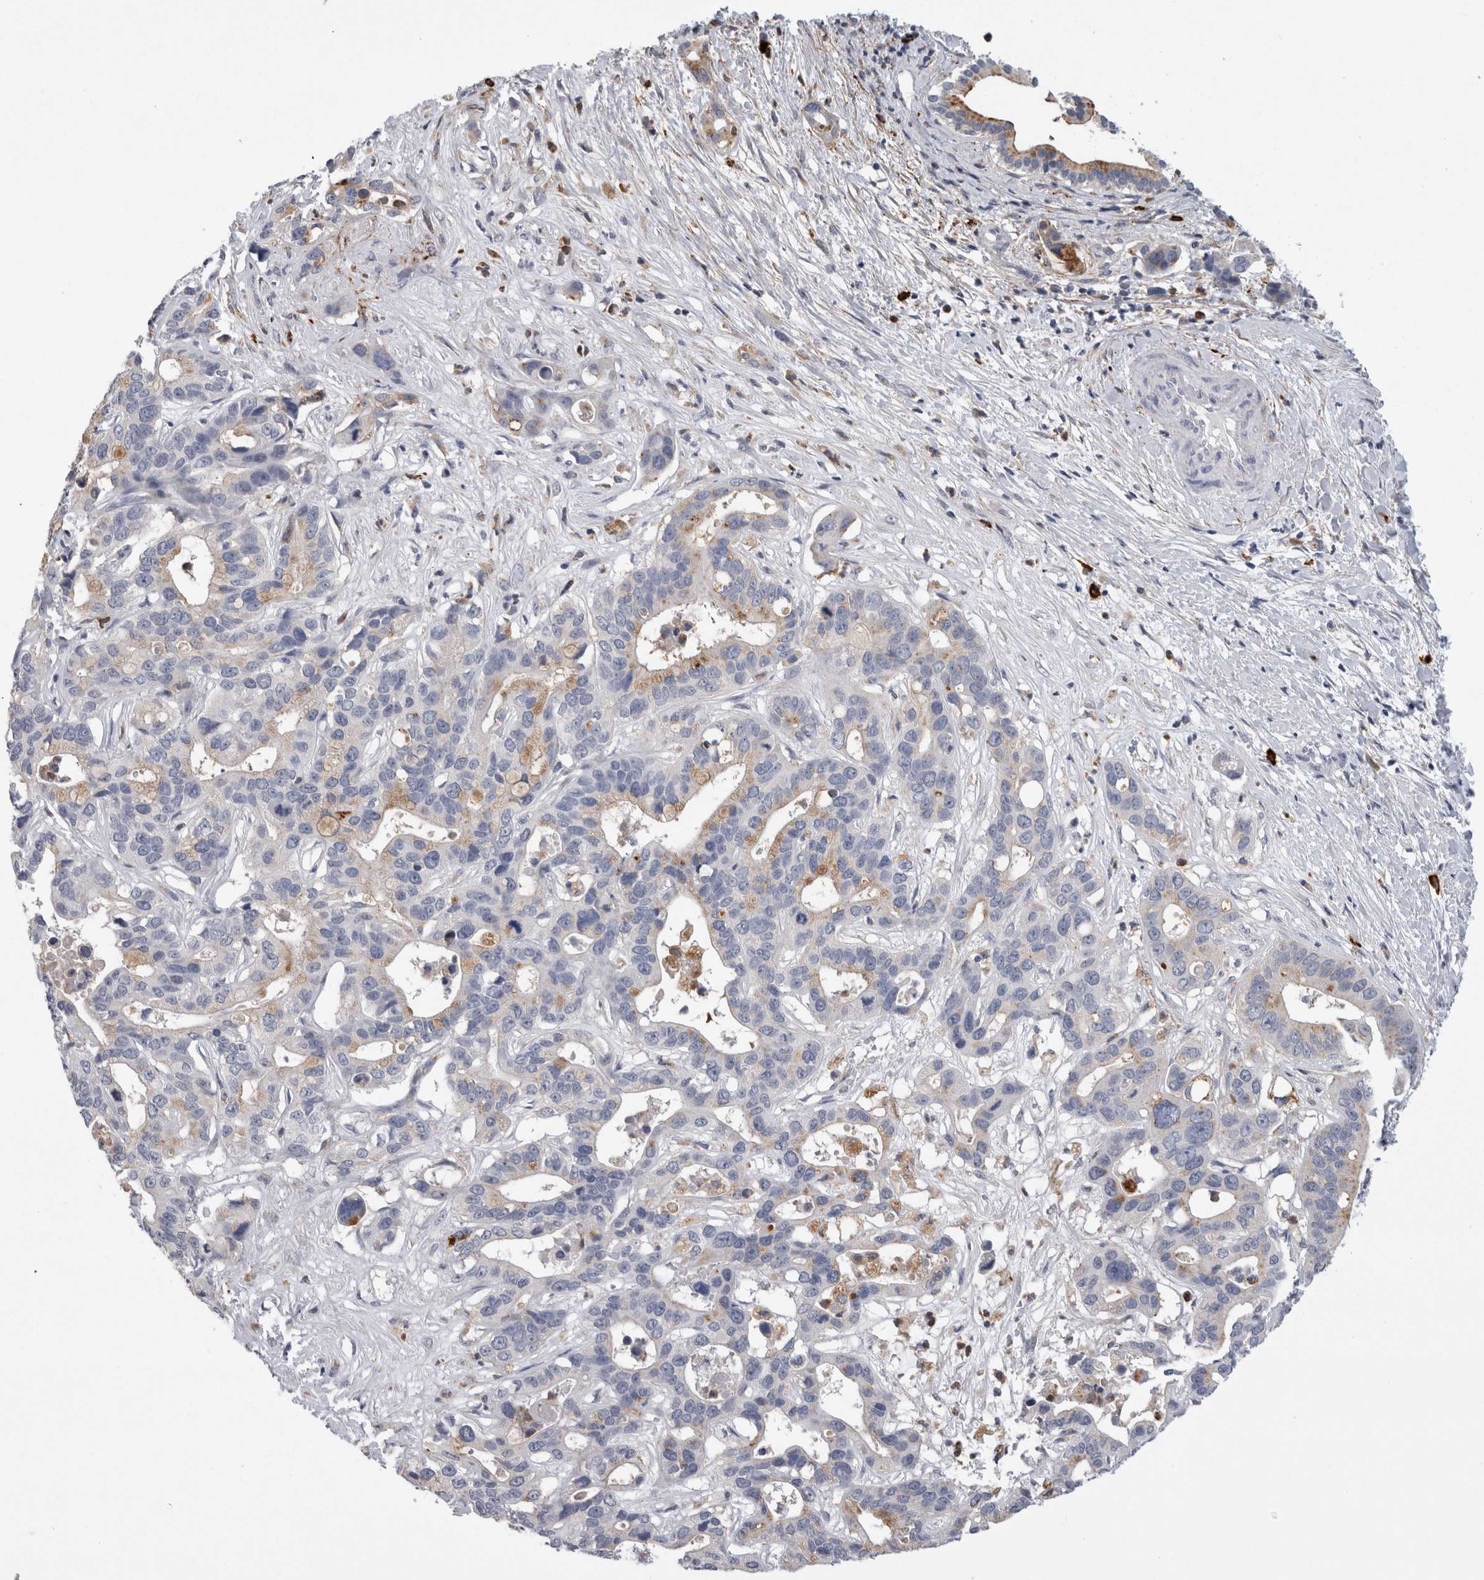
{"staining": {"intensity": "moderate", "quantity": "<25%", "location": "cytoplasmic/membranous"}, "tissue": "liver cancer", "cell_type": "Tumor cells", "image_type": "cancer", "snomed": [{"axis": "morphology", "description": "Cholangiocarcinoma"}, {"axis": "topography", "description": "Liver"}], "caption": "Protein analysis of cholangiocarcinoma (liver) tissue demonstrates moderate cytoplasmic/membranous staining in about <25% of tumor cells.", "gene": "CD63", "patient": {"sex": "female", "age": 65}}